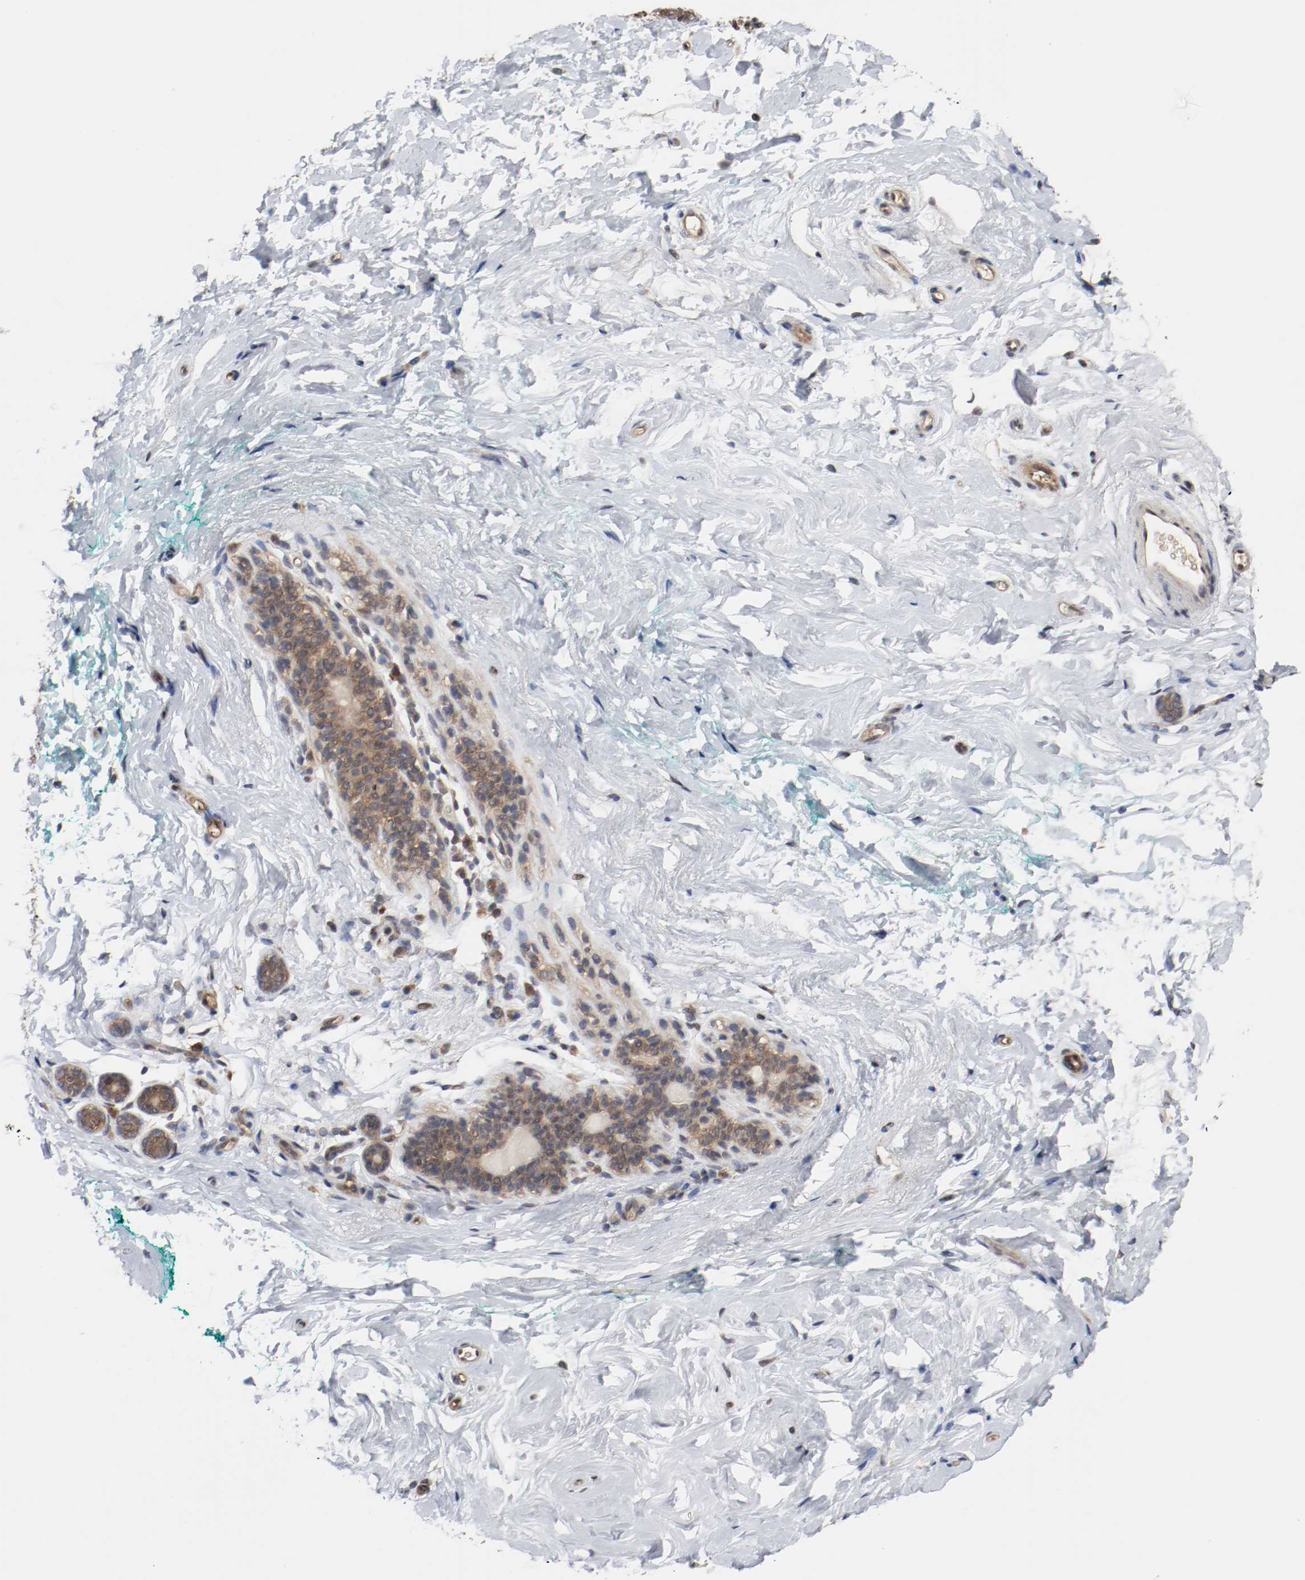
{"staining": {"intensity": "weak", "quantity": "25%-75%", "location": "cytoplasmic/membranous"}, "tissue": "breast", "cell_type": "Adipocytes", "image_type": "normal", "snomed": [{"axis": "morphology", "description": "Normal tissue, NOS"}, {"axis": "topography", "description": "Breast"}], "caption": "Immunohistochemical staining of normal breast displays low levels of weak cytoplasmic/membranous staining in about 25%-75% of adipocytes. Using DAB (3,3'-diaminobenzidine) (brown) and hematoxylin (blue) stains, captured at high magnification using brightfield microscopy.", "gene": "AFG3L2", "patient": {"sex": "female", "age": 52}}